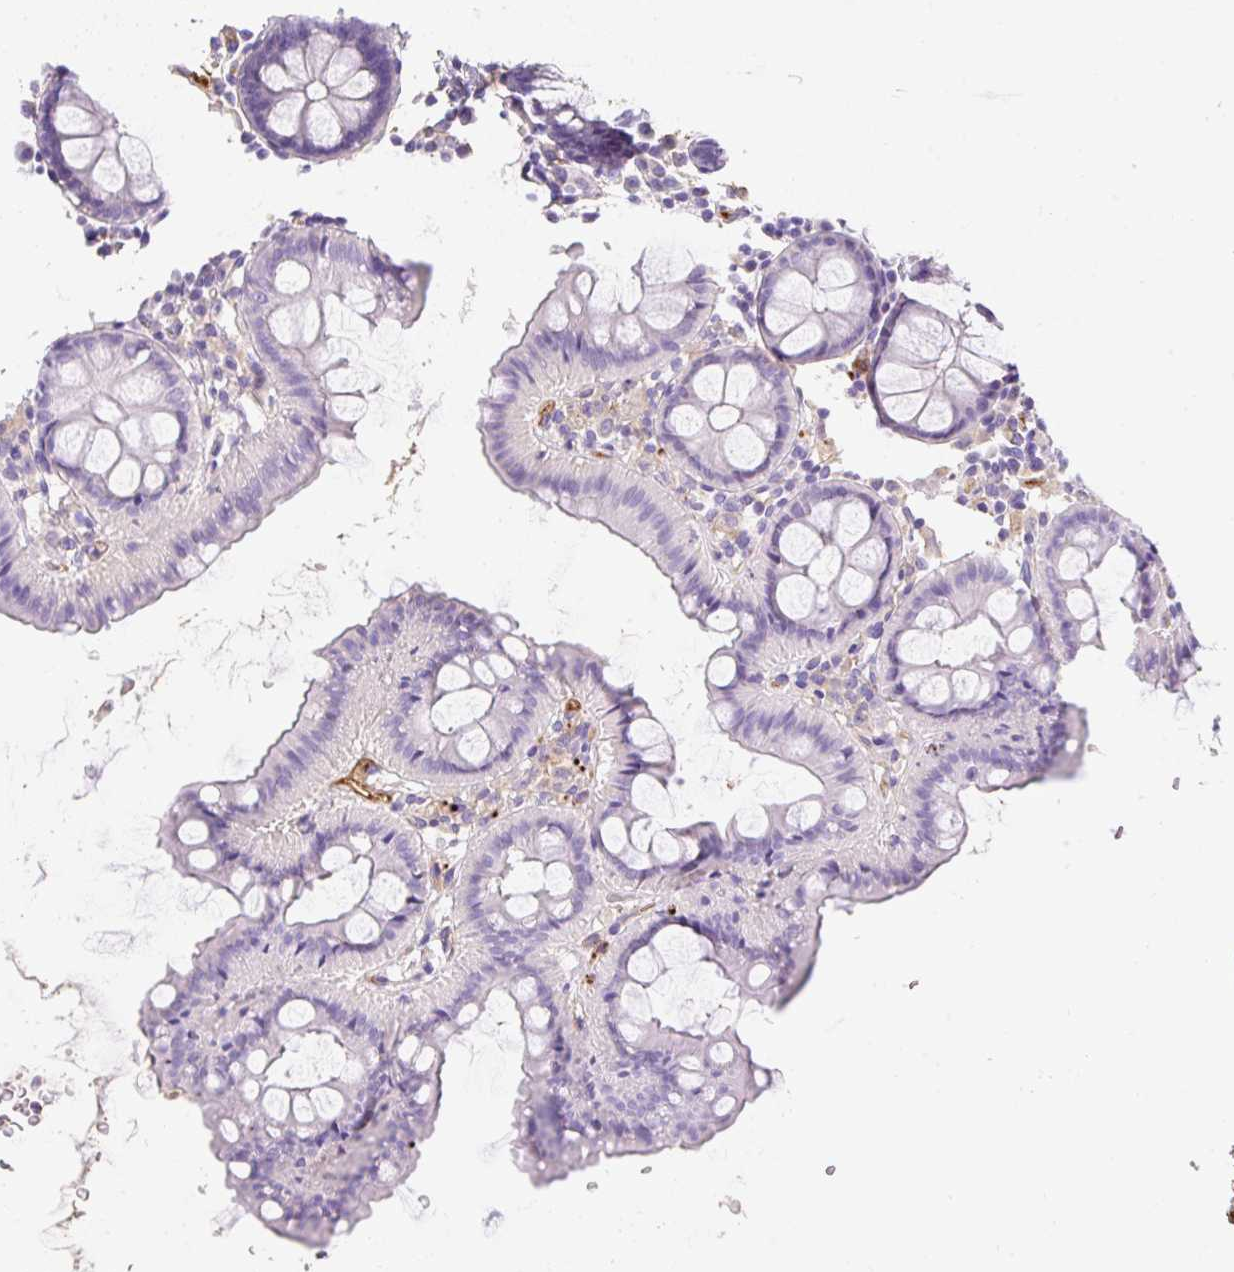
{"staining": {"intensity": "weak", "quantity": "25%-75%", "location": "cytoplasmic/membranous"}, "tissue": "colon", "cell_type": "Endothelial cells", "image_type": "normal", "snomed": [{"axis": "morphology", "description": "Normal tissue, NOS"}, {"axis": "topography", "description": "Colon"}], "caption": "Brown immunohistochemical staining in normal colon shows weak cytoplasmic/membranous staining in about 25%-75% of endothelial cells.", "gene": "APOC2", "patient": {"sex": "male", "age": 75}}